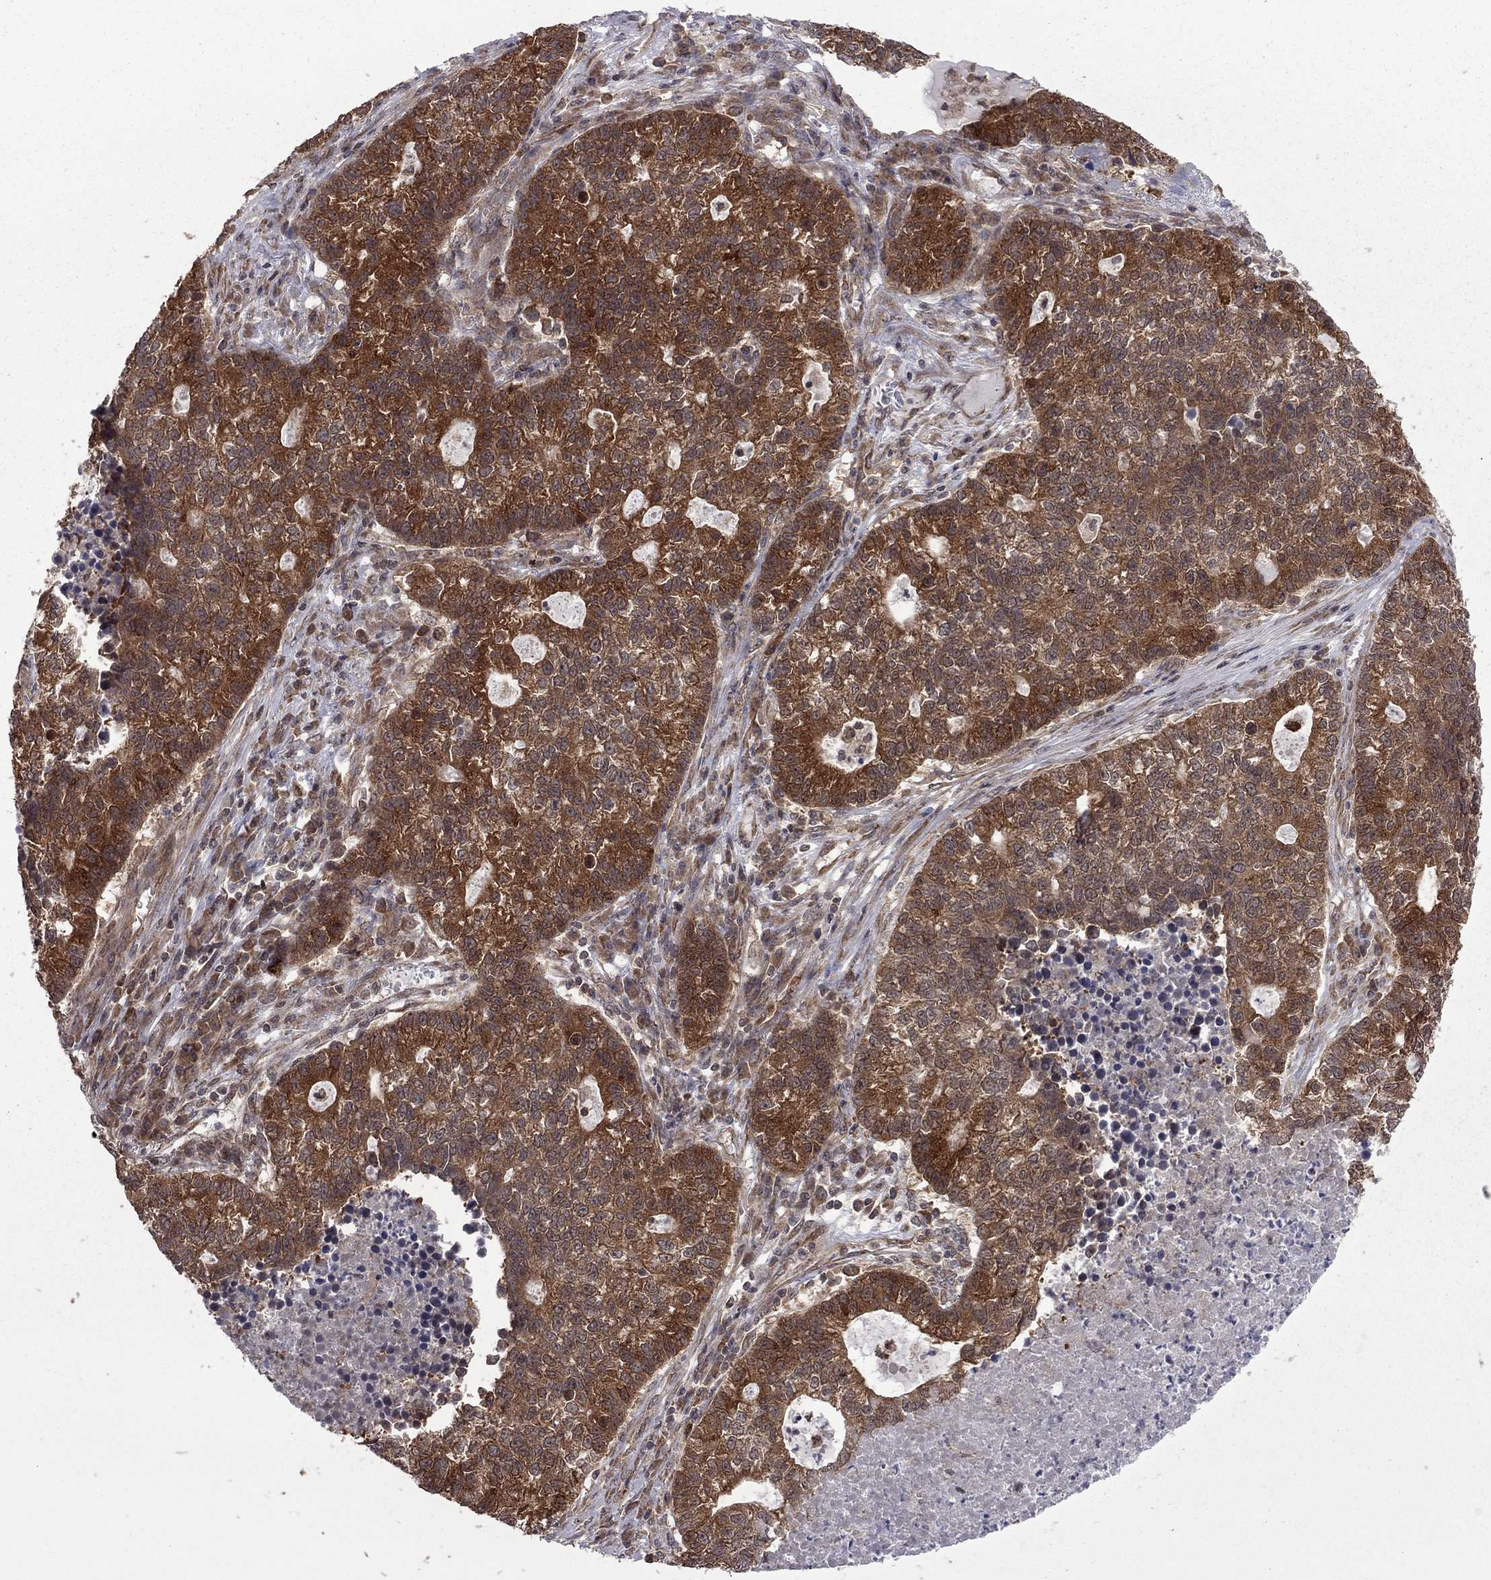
{"staining": {"intensity": "strong", "quantity": ">75%", "location": "cytoplasmic/membranous"}, "tissue": "lung cancer", "cell_type": "Tumor cells", "image_type": "cancer", "snomed": [{"axis": "morphology", "description": "Adenocarcinoma, NOS"}, {"axis": "topography", "description": "Lung"}], "caption": "This is a photomicrograph of immunohistochemistry (IHC) staining of lung cancer (adenocarcinoma), which shows strong positivity in the cytoplasmic/membranous of tumor cells.", "gene": "NAA50", "patient": {"sex": "male", "age": 57}}